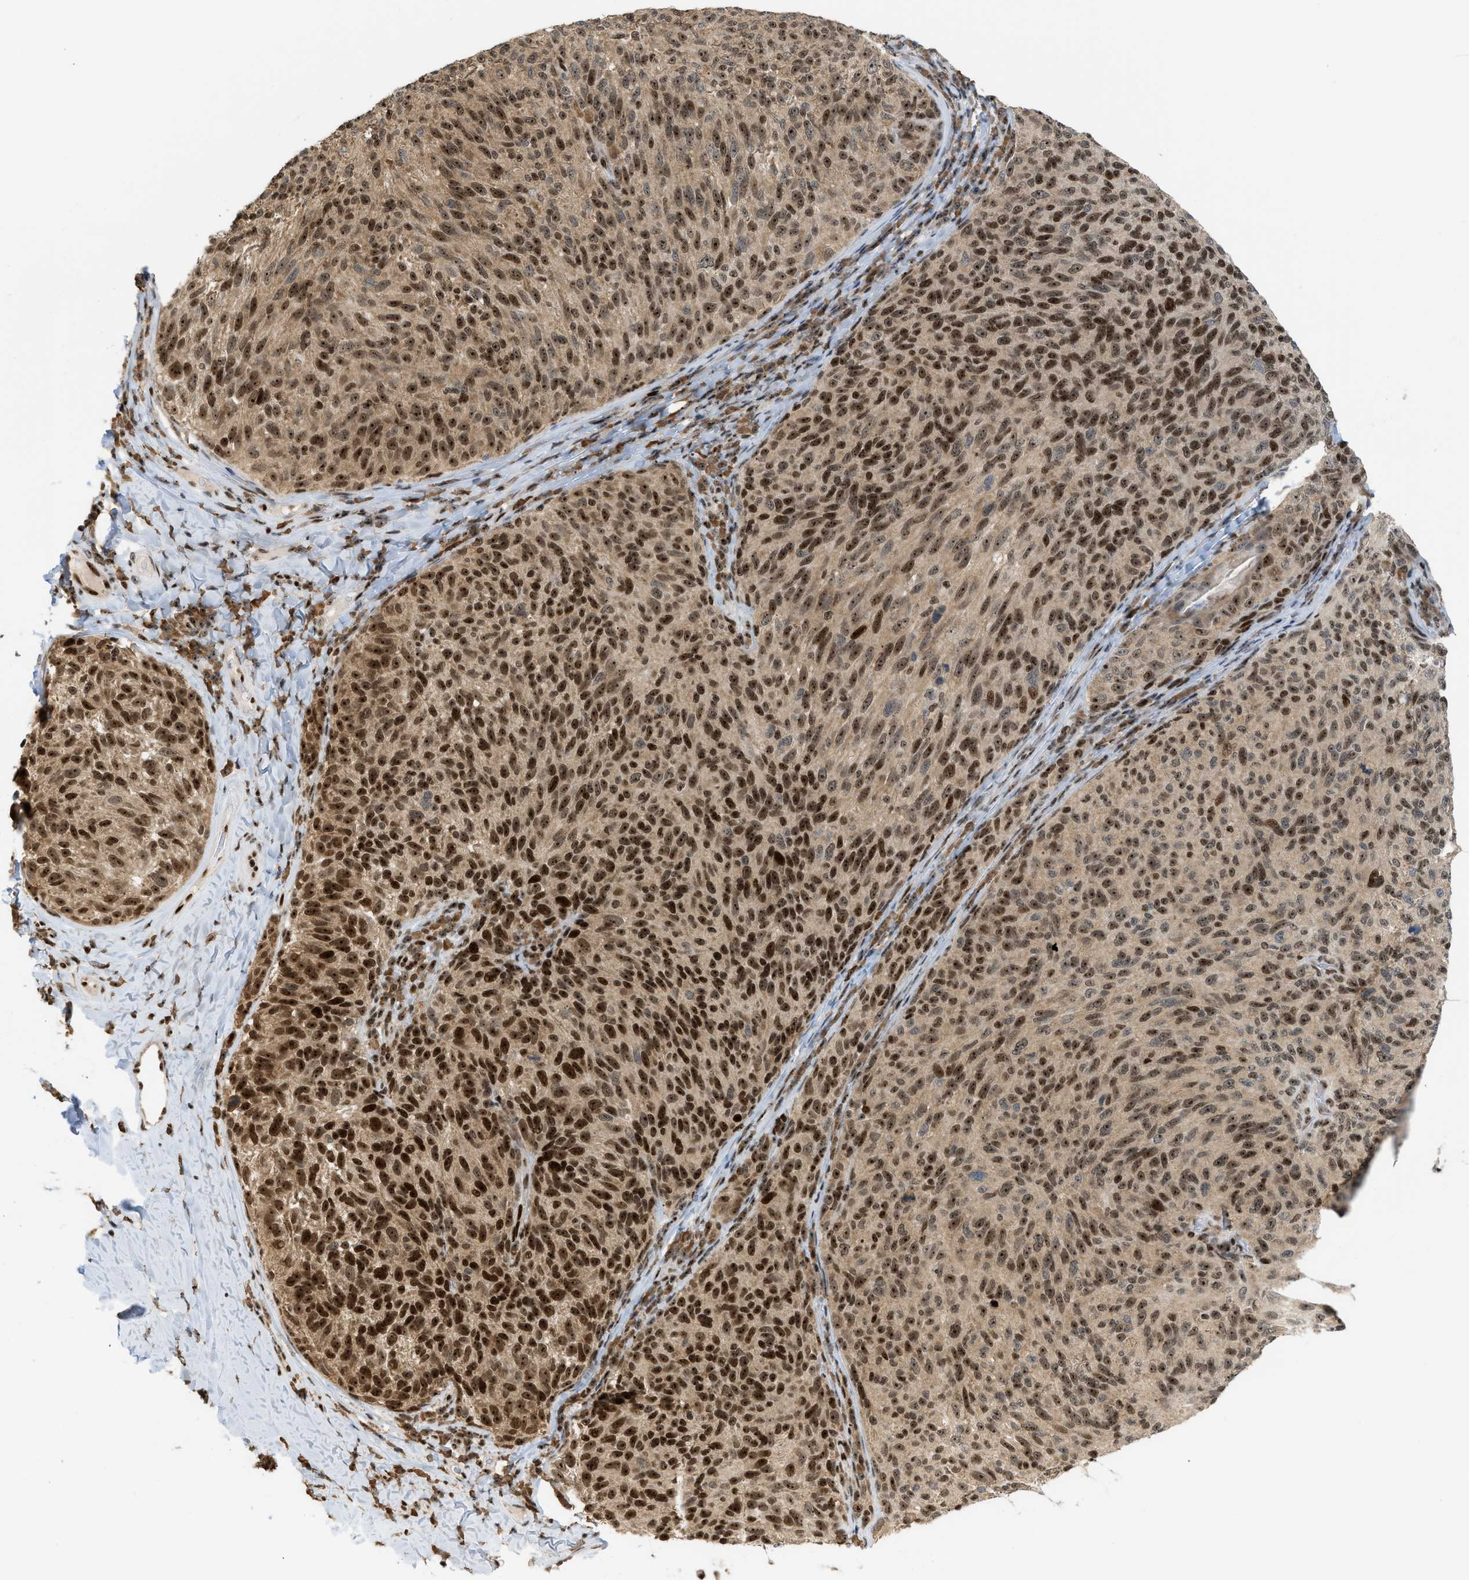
{"staining": {"intensity": "strong", "quantity": ">75%", "location": "cytoplasmic/membranous,nuclear"}, "tissue": "melanoma", "cell_type": "Tumor cells", "image_type": "cancer", "snomed": [{"axis": "morphology", "description": "Malignant melanoma, NOS"}, {"axis": "topography", "description": "Skin"}], "caption": "Brown immunohistochemical staining in human melanoma exhibits strong cytoplasmic/membranous and nuclear expression in approximately >75% of tumor cells. (DAB = brown stain, brightfield microscopy at high magnification).", "gene": "ZNF22", "patient": {"sex": "female", "age": 73}}